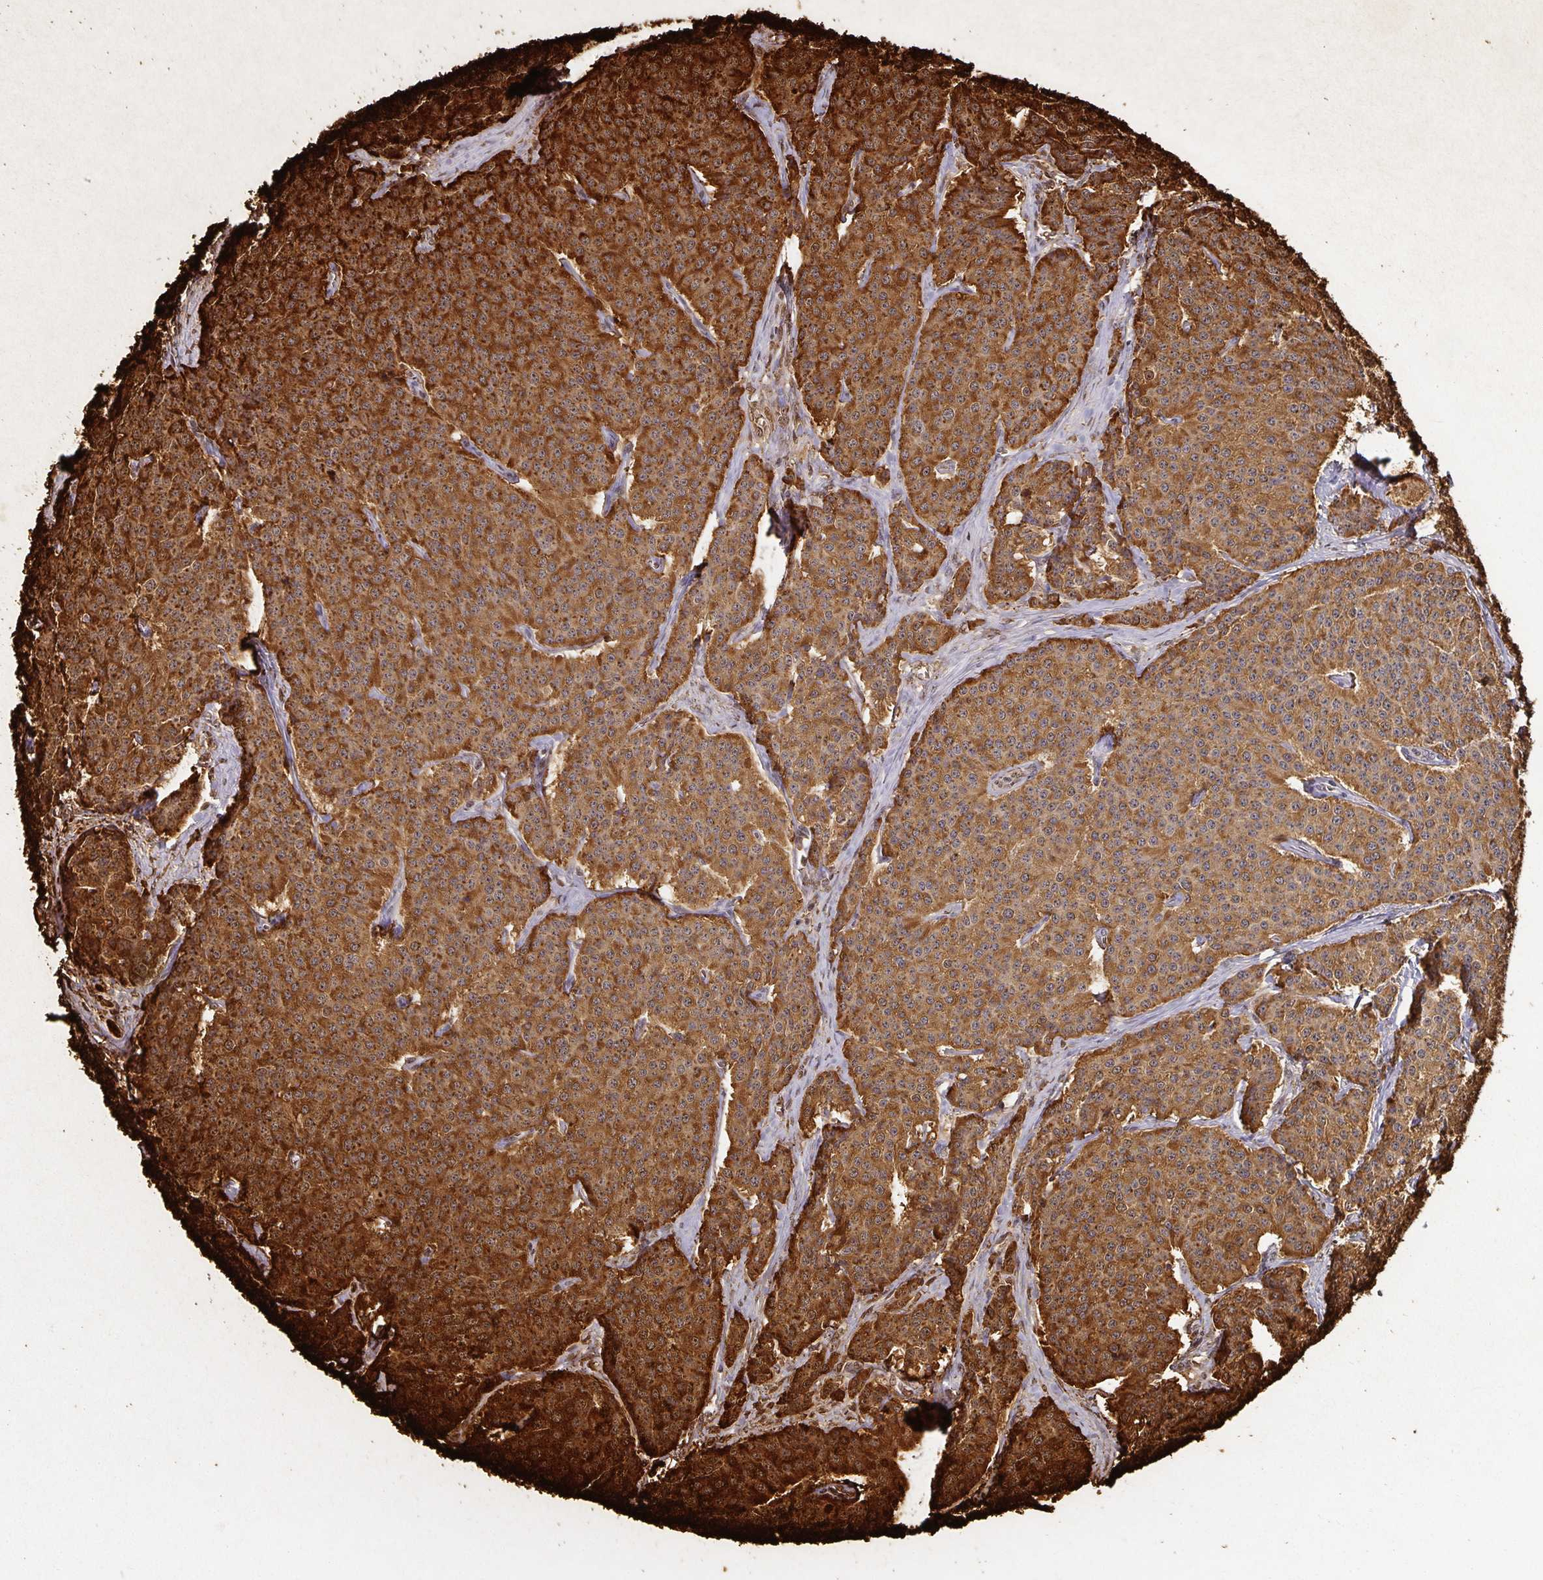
{"staining": {"intensity": "strong", "quantity": ">75%", "location": "cytoplasmic/membranous"}, "tissue": "carcinoid", "cell_type": "Tumor cells", "image_type": "cancer", "snomed": [{"axis": "morphology", "description": "Carcinoid, malignant, NOS"}, {"axis": "topography", "description": "Small intestine"}], "caption": "High-magnification brightfield microscopy of carcinoid stained with DAB (brown) and counterstained with hematoxylin (blue). tumor cells exhibit strong cytoplasmic/membranous positivity is identified in approximately>75% of cells. (Brightfield microscopy of DAB IHC at high magnification).", "gene": "CHGA", "patient": {"sex": "female", "age": 64}}